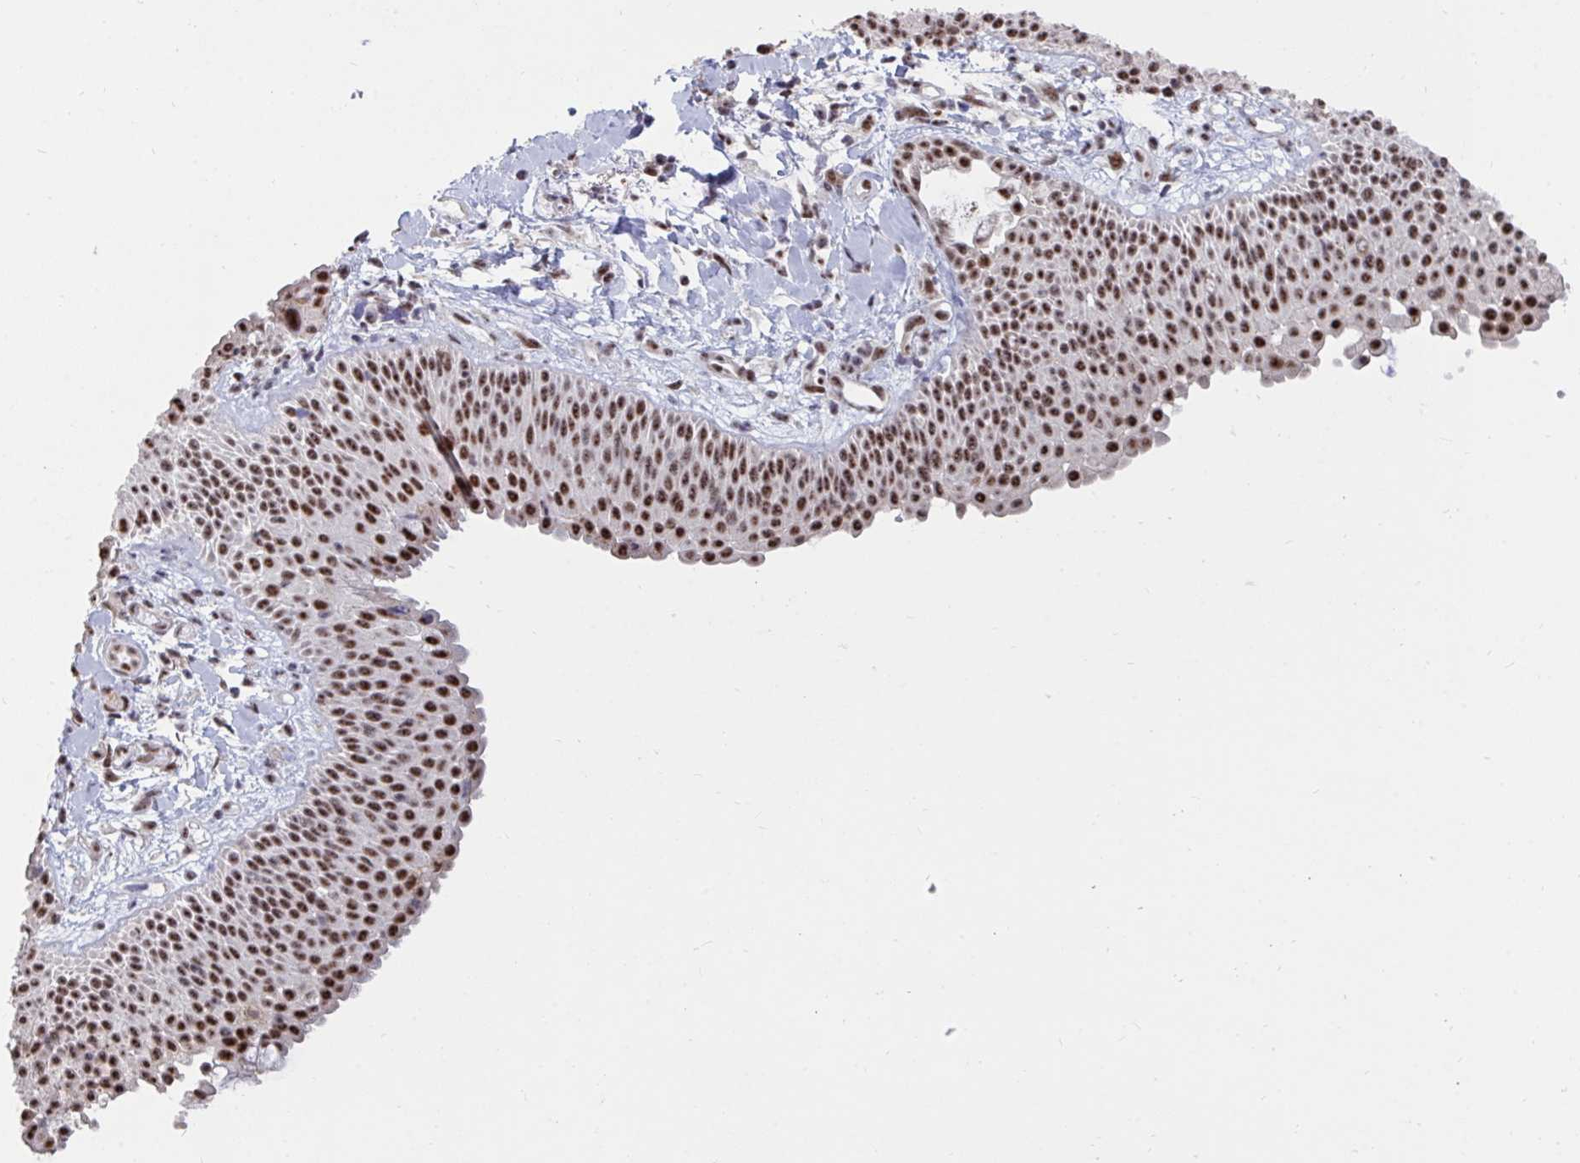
{"staining": {"intensity": "moderate", "quantity": ">75%", "location": "nuclear"}, "tissue": "nasopharynx", "cell_type": "Respiratory epithelial cells", "image_type": "normal", "snomed": [{"axis": "morphology", "description": "Normal tissue, NOS"}, {"axis": "morphology", "description": "Inflammation, NOS"}, {"axis": "topography", "description": "Nasopharynx"}], "caption": "Immunohistochemical staining of normal nasopharynx exhibits >75% levels of moderate nuclear protein staining in about >75% of respiratory epithelial cells. Nuclei are stained in blue.", "gene": "DDX39A", "patient": {"sex": "male", "age": 54}}